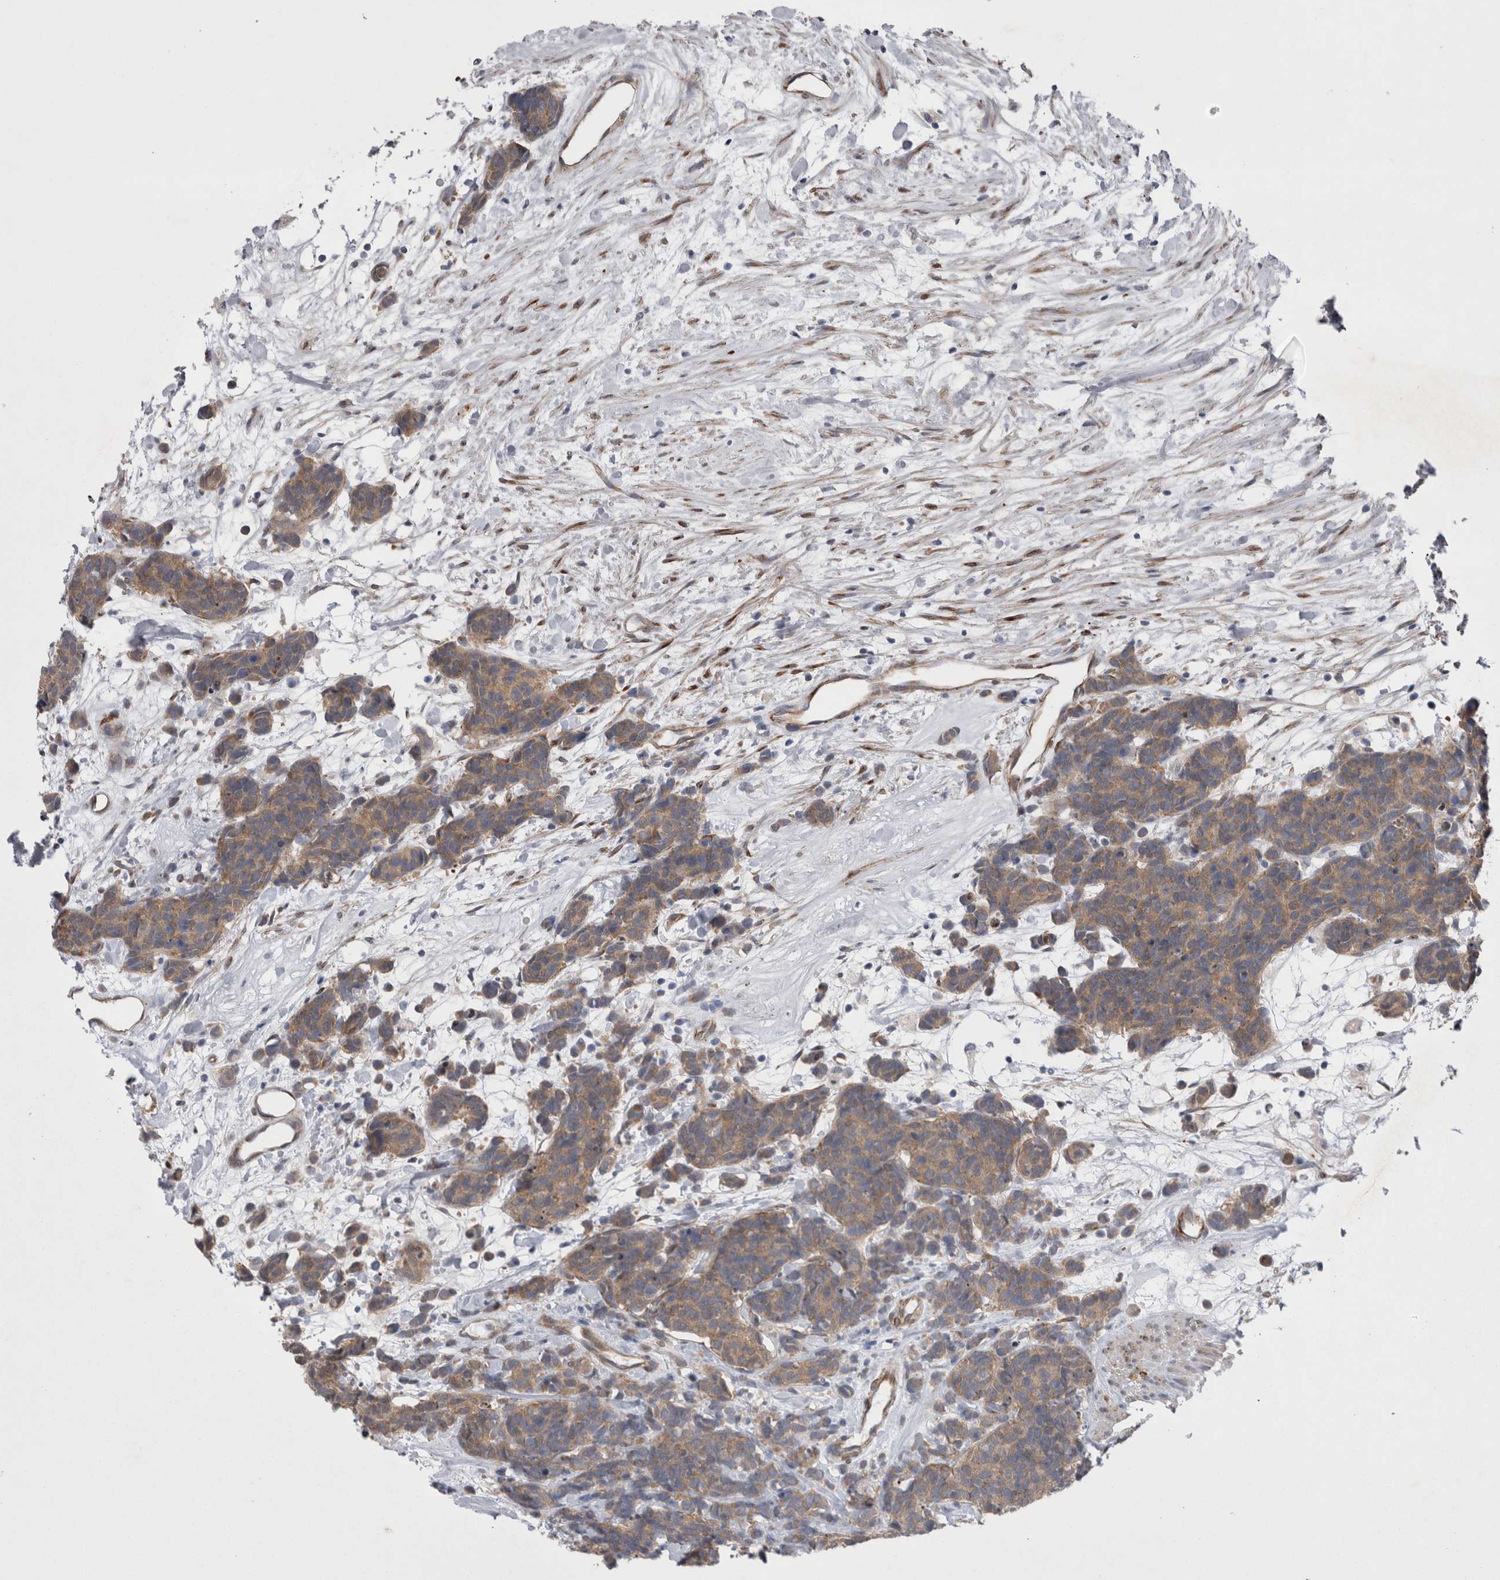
{"staining": {"intensity": "weak", "quantity": ">75%", "location": "cytoplasmic/membranous"}, "tissue": "carcinoid", "cell_type": "Tumor cells", "image_type": "cancer", "snomed": [{"axis": "morphology", "description": "Carcinoma, NOS"}, {"axis": "morphology", "description": "Carcinoid, malignant, NOS"}, {"axis": "topography", "description": "Urinary bladder"}], "caption": "Carcinoma stained for a protein shows weak cytoplasmic/membranous positivity in tumor cells.", "gene": "DDX6", "patient": {"sex": "male", "age": 57}}